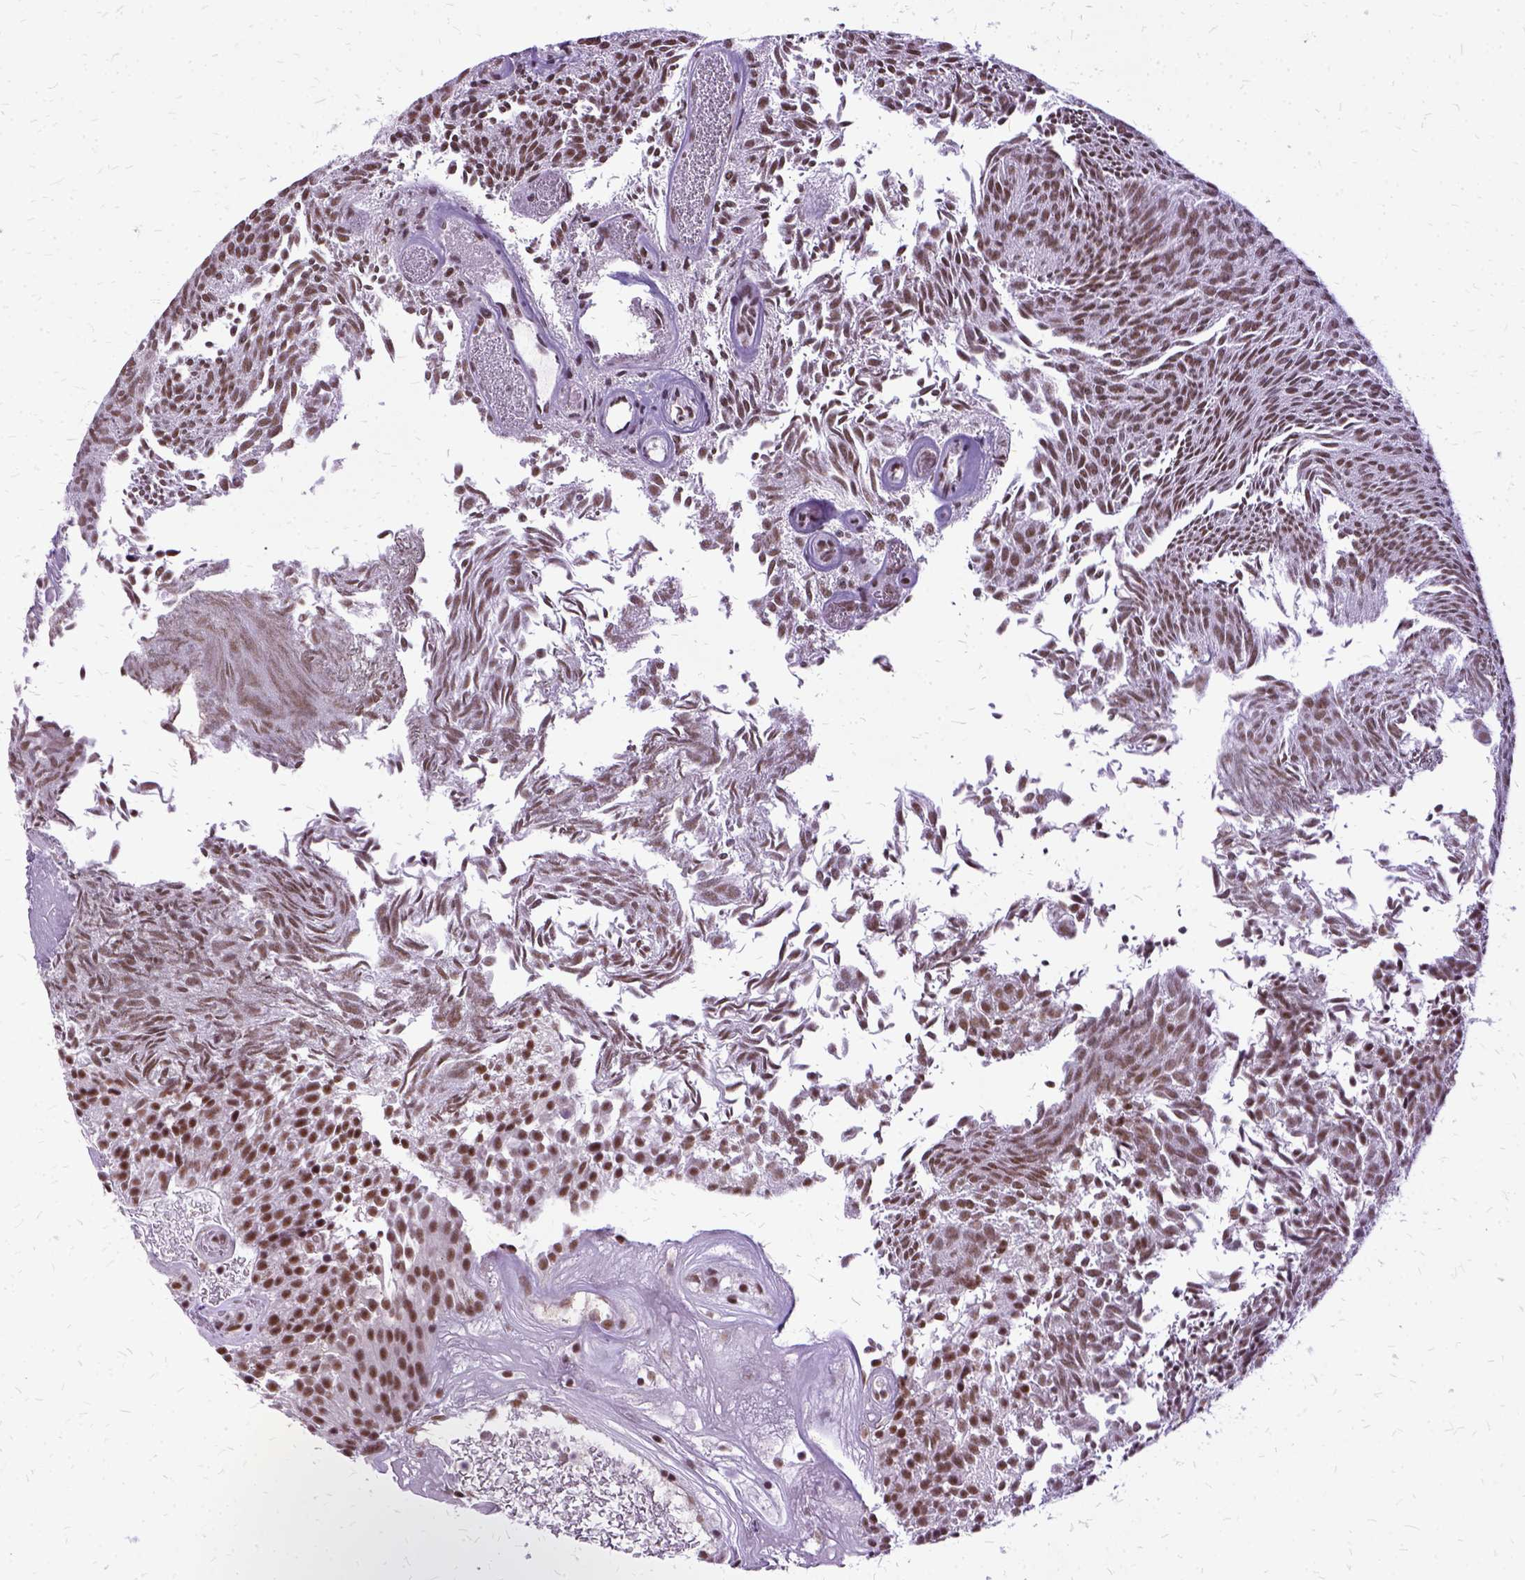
{"staining": {"intensity": "moderate", "quantity": ">75%", "location": "nuclear"}, "tissue": "urothelial cancer", "cell_type": "Tumor cells", "image_type": "cancer", "snomed": [{"axis": "morphology", "description": "Urothelial carcinoma, Low grade"}, {"axis": "topography", "description": "Urinary bladder"}], "caption": "The immunohistochemical stain highlights moderate nuclear positivity in tumor cells of urothelial carcinoma (low-grade) tissue. (brown staining indicates protein expression, while blue staining denotes nuclei).", "gene": "SETD1A", "patient": {"sex": "male", "age": 77}}